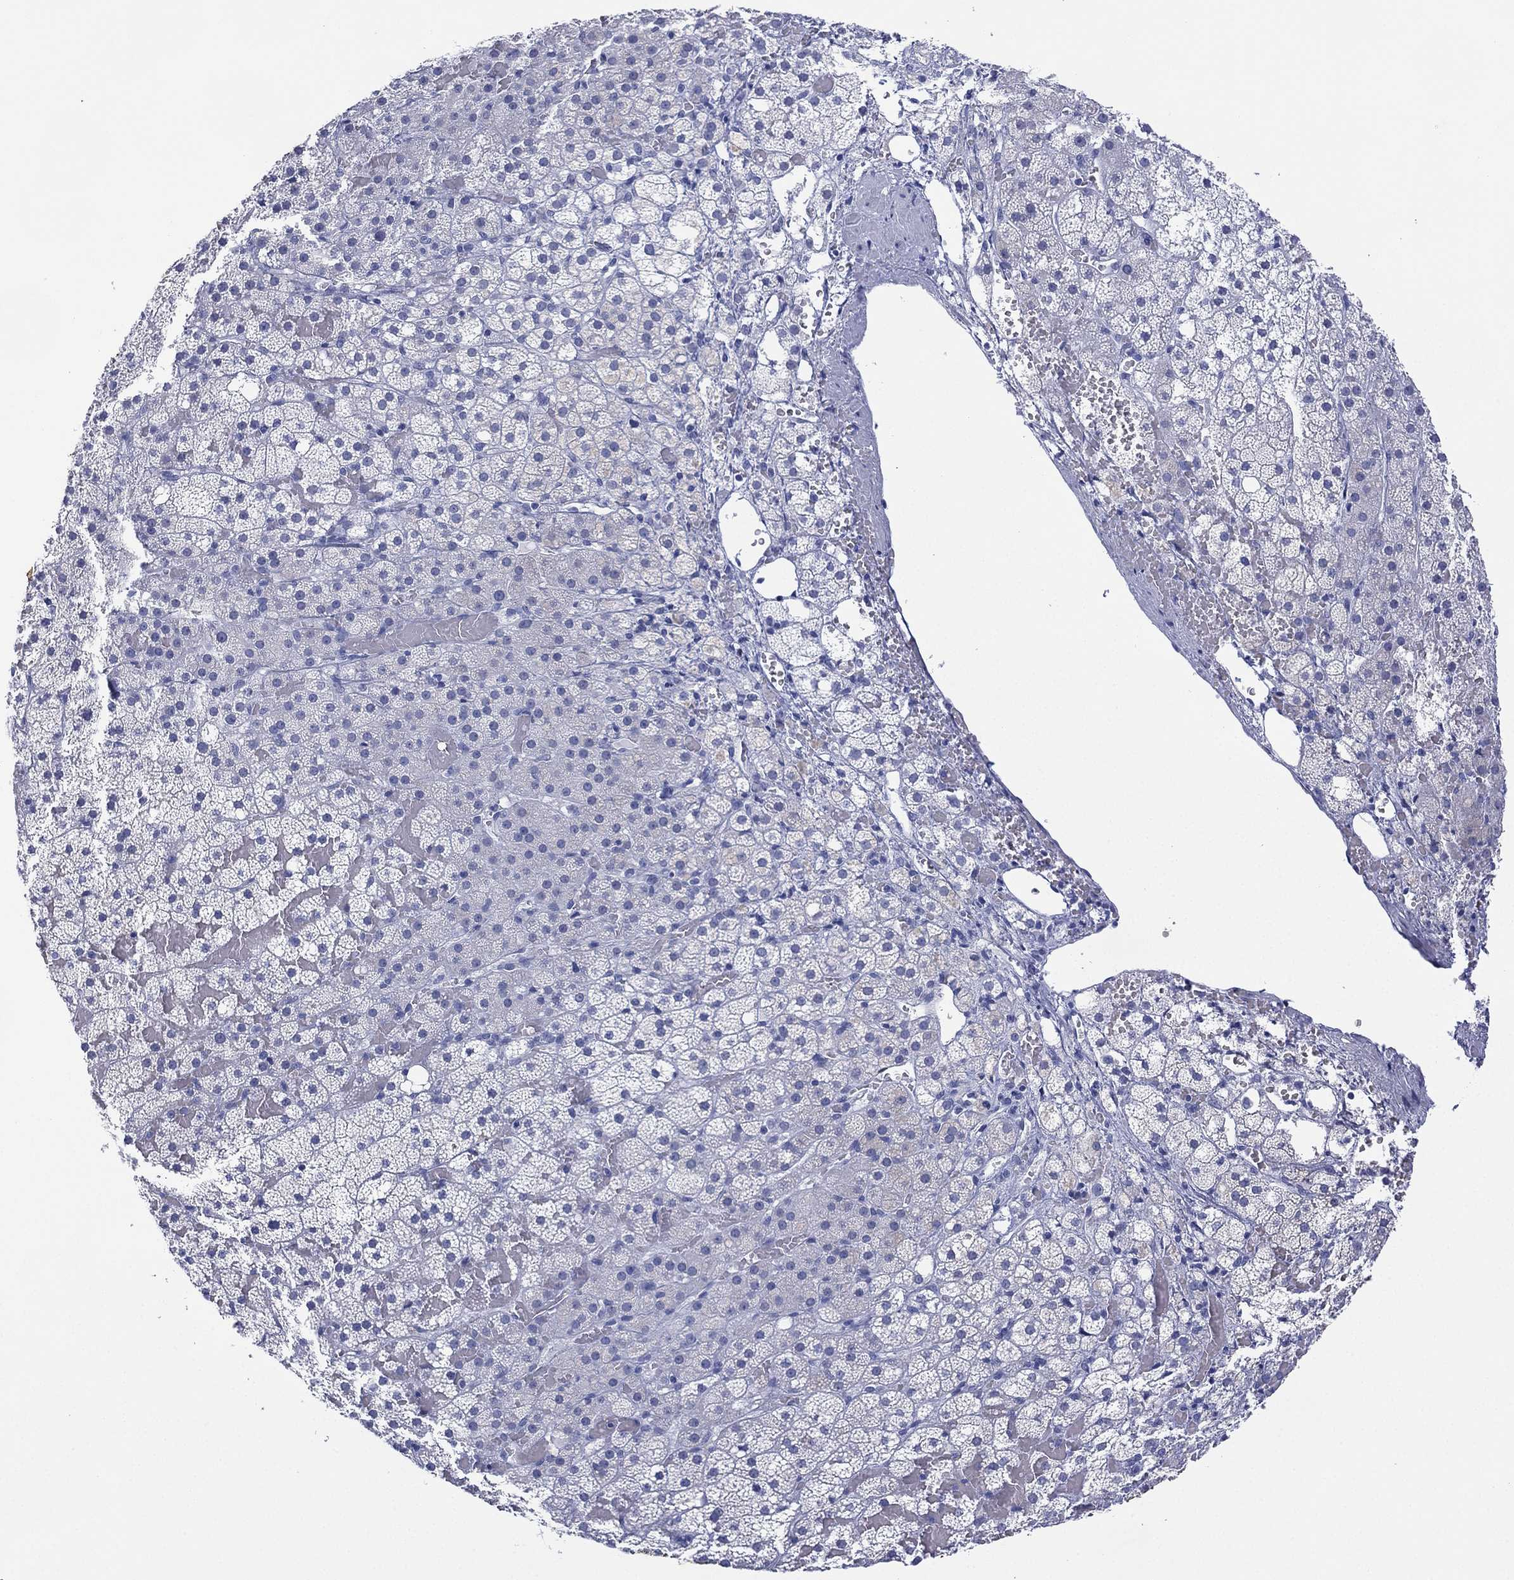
{"staining": {"intensity": "negative", "quantity": "none", "location": "none"}, "tissue": "adrenal gland", "cell_type": "Glandular cells", "image_type": "normal", "snomed": [{"axis": "morphology", "description": "Normal tissue, NOS"}, {"axis": "topography", "description": "Adrenal gland"}], "caption": "DAB immunohistochemical staining of unremarkable adrenal gland reveals no significant expression in glandular cells. Nuclei are stained in blue.", "gene": "DSG1", "patient": {"sex": "male", "age": 53}}